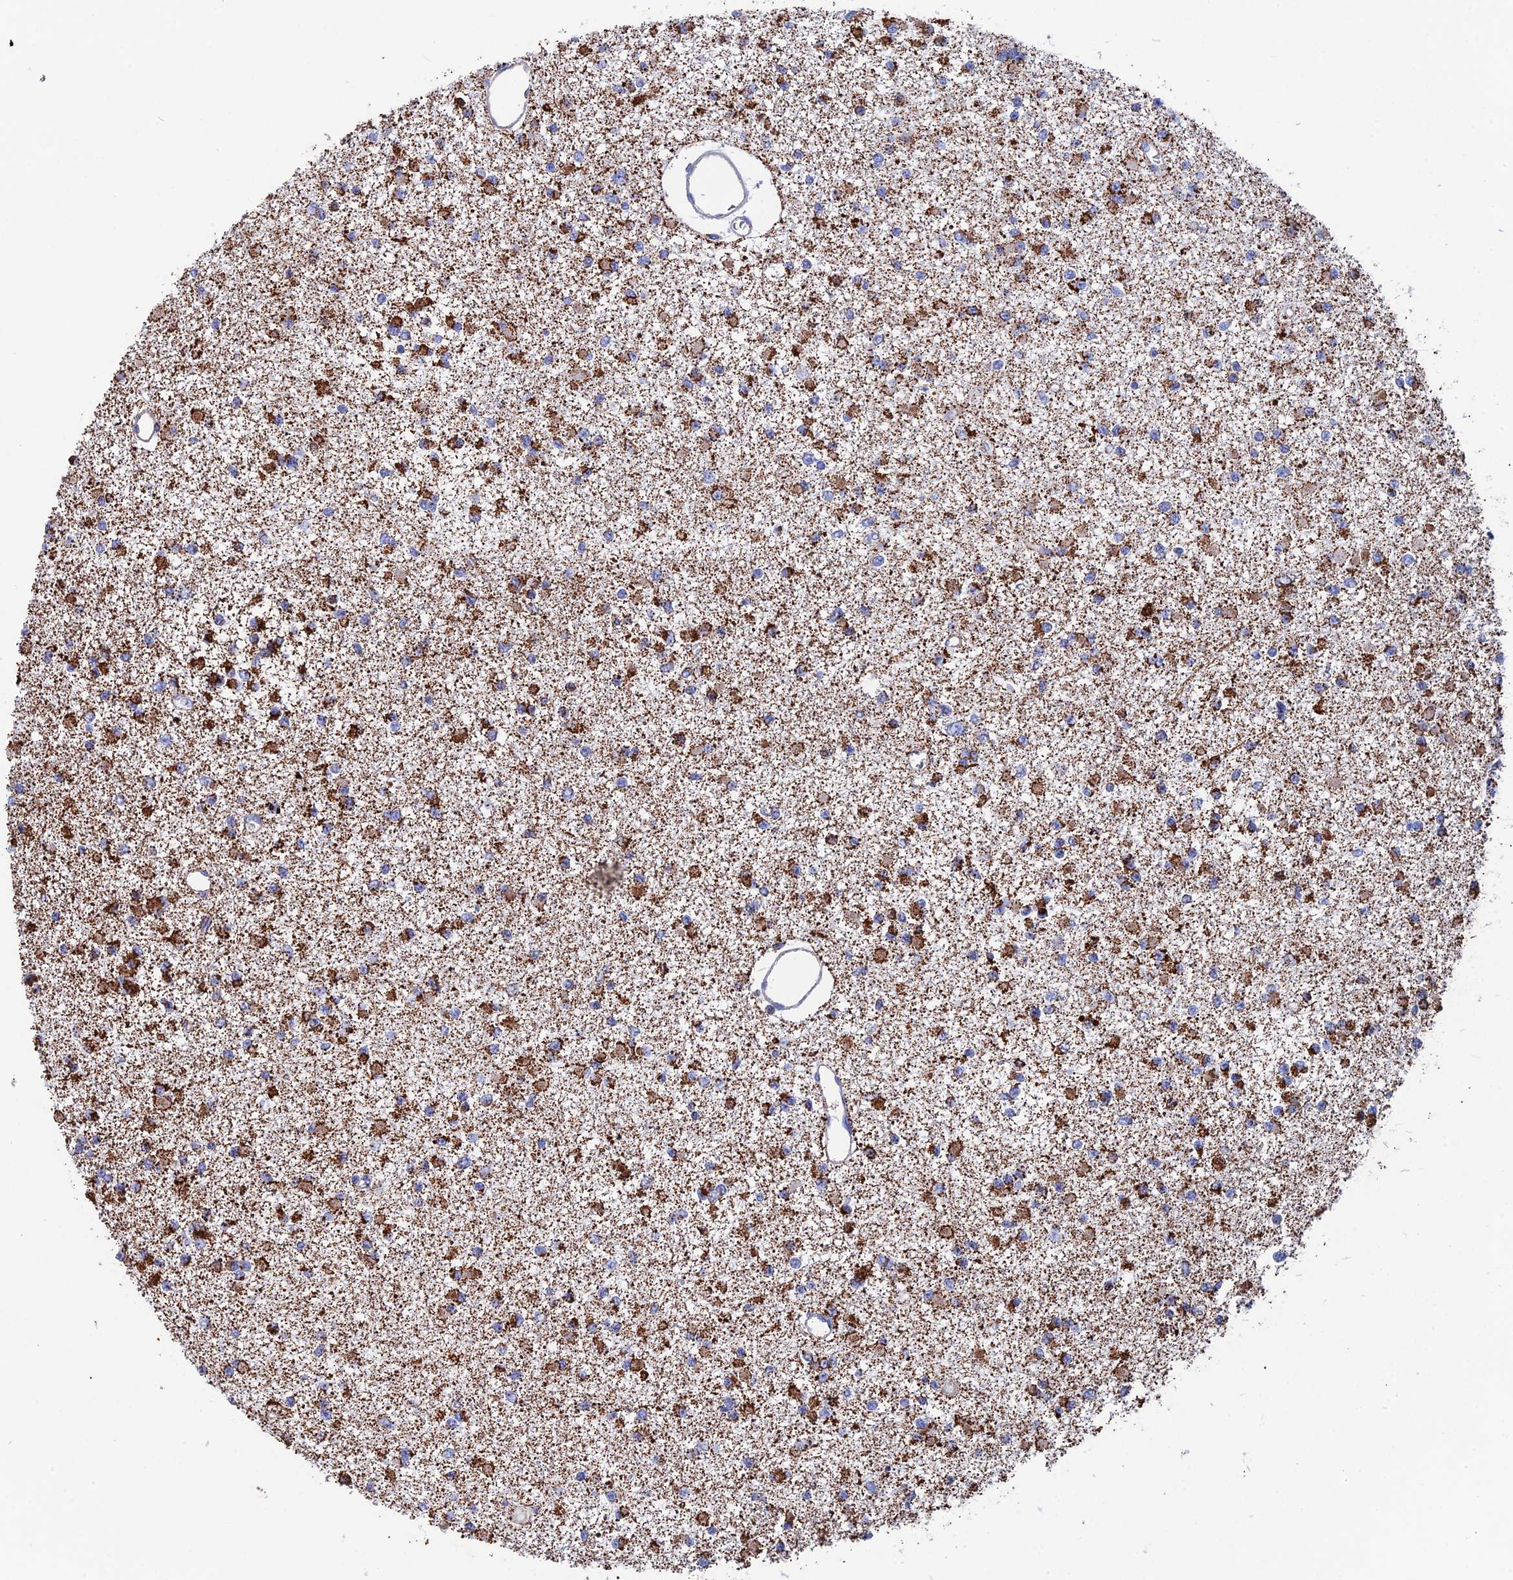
{"staining": {"intensity": "strong", "quantity": ">75%", "location": "cytoplasmic/membranous"}, "tissue": "glioma", "cell_type": "Tumor cells", "image_type": "cancer", "snomed": [{"axis": "morphology", "description": "Glioma, malignant, Low grade"}, {"axis": "topography", "description": "Brain"}], "caption": "Protein analysis of malignant low-grade glioma tissue displays strong cytoplasmic/membranous positivity in approximately >75% of tumor cells. (Stains: DAB in brown, nuclei in blue, Microscopy: brightfield microscopy at high magnification).", "gene": "WDR83", "patient": {"sex": "female", "age": 22}}